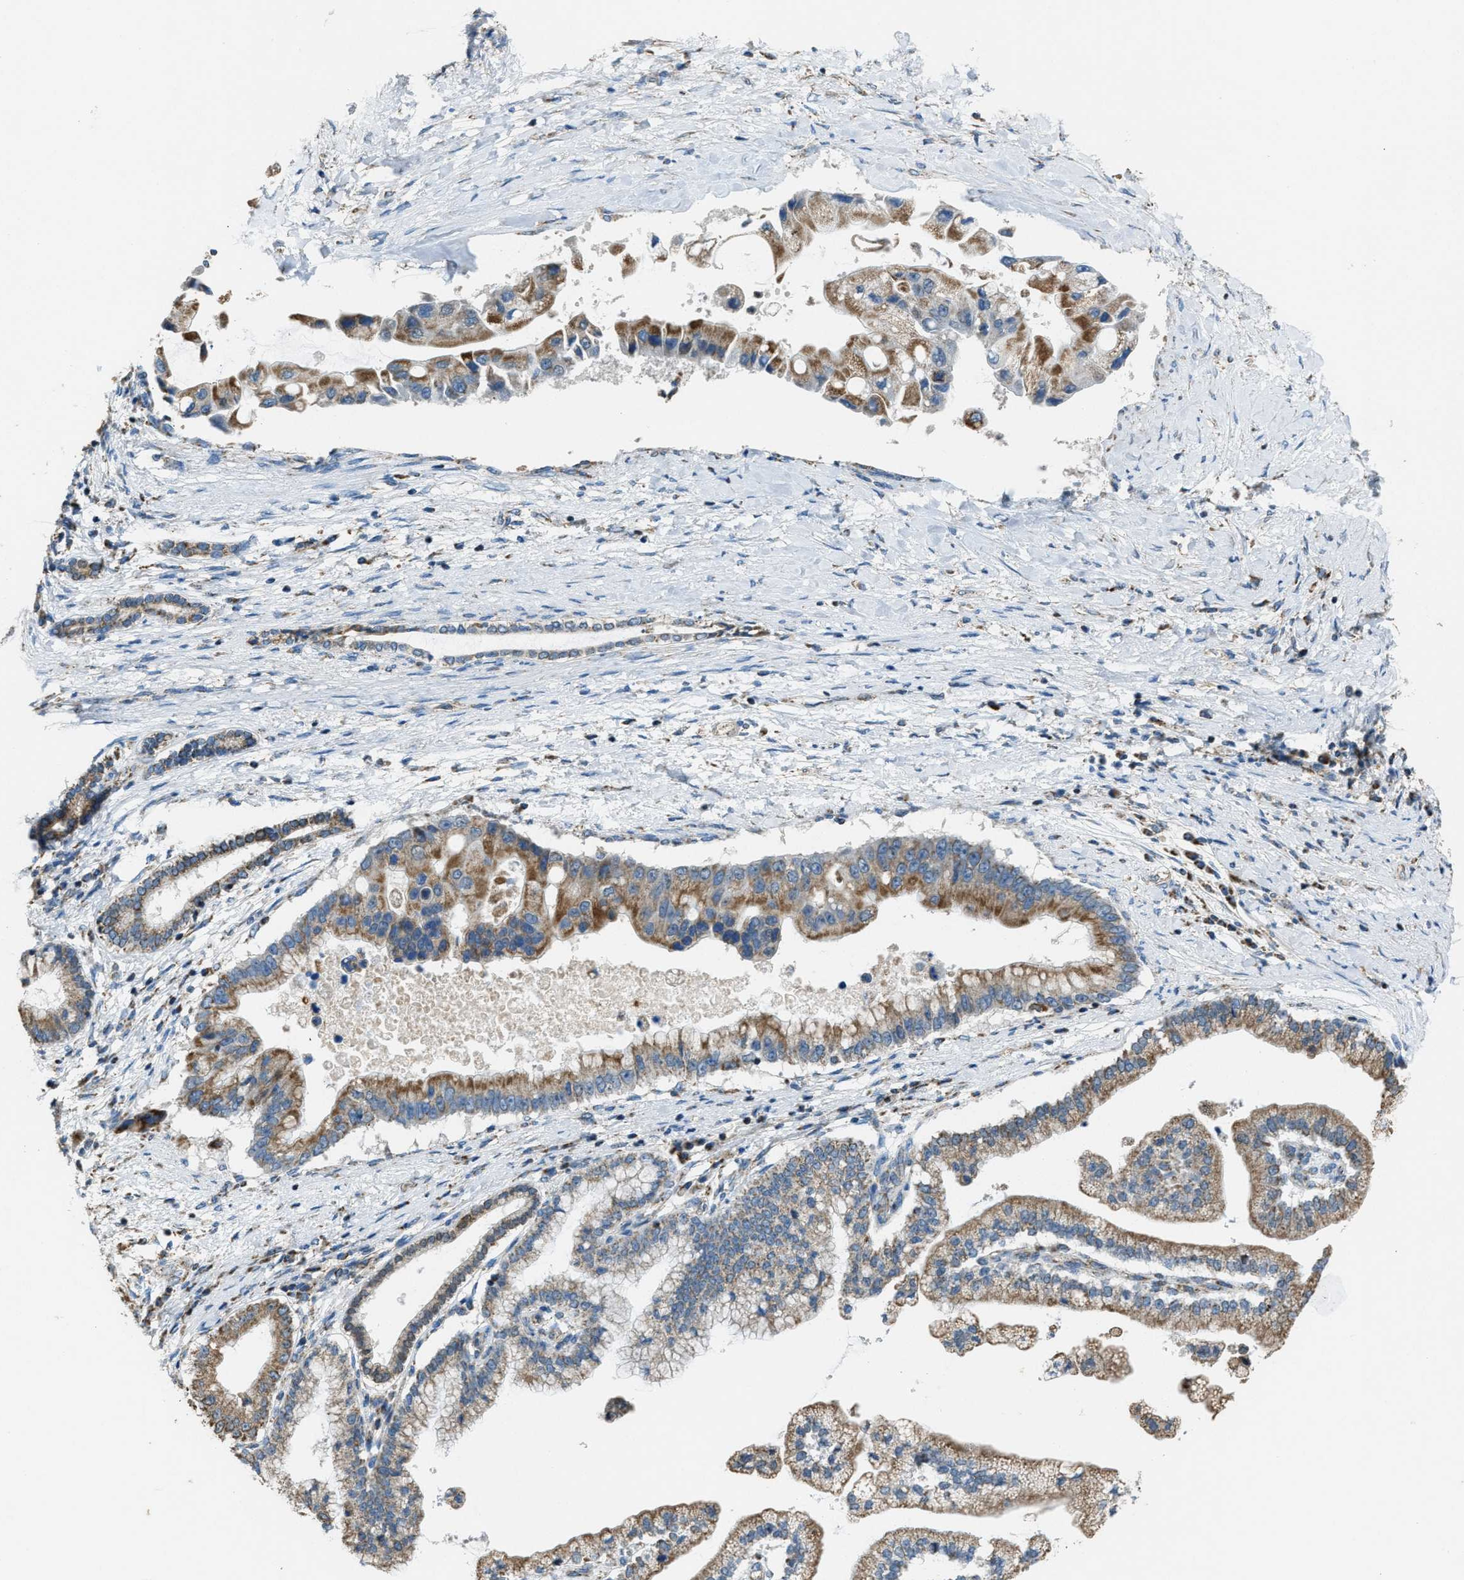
{"staining": {"intensity": "moderate", "quantity": ">75%", "location": "cytoplasmic/membranous"}, "tissue": "liver cancer", "cell_type": "Tumor cells", "image_type": "cancer", "snomed": [{"axis": "morphology", "description": "Cholangiocarcinoma"}, {"axis": "topography", "description": "Liver"}], "caption": "Moderate cytoplasmic/membranous positivity for a protein is appreciated in approximately >75% of tumor cells of liver cancer using immunohistochemistry (IHC).", "gene": "SLC25A11", "patient": {"sex": "male", "age": 50}}